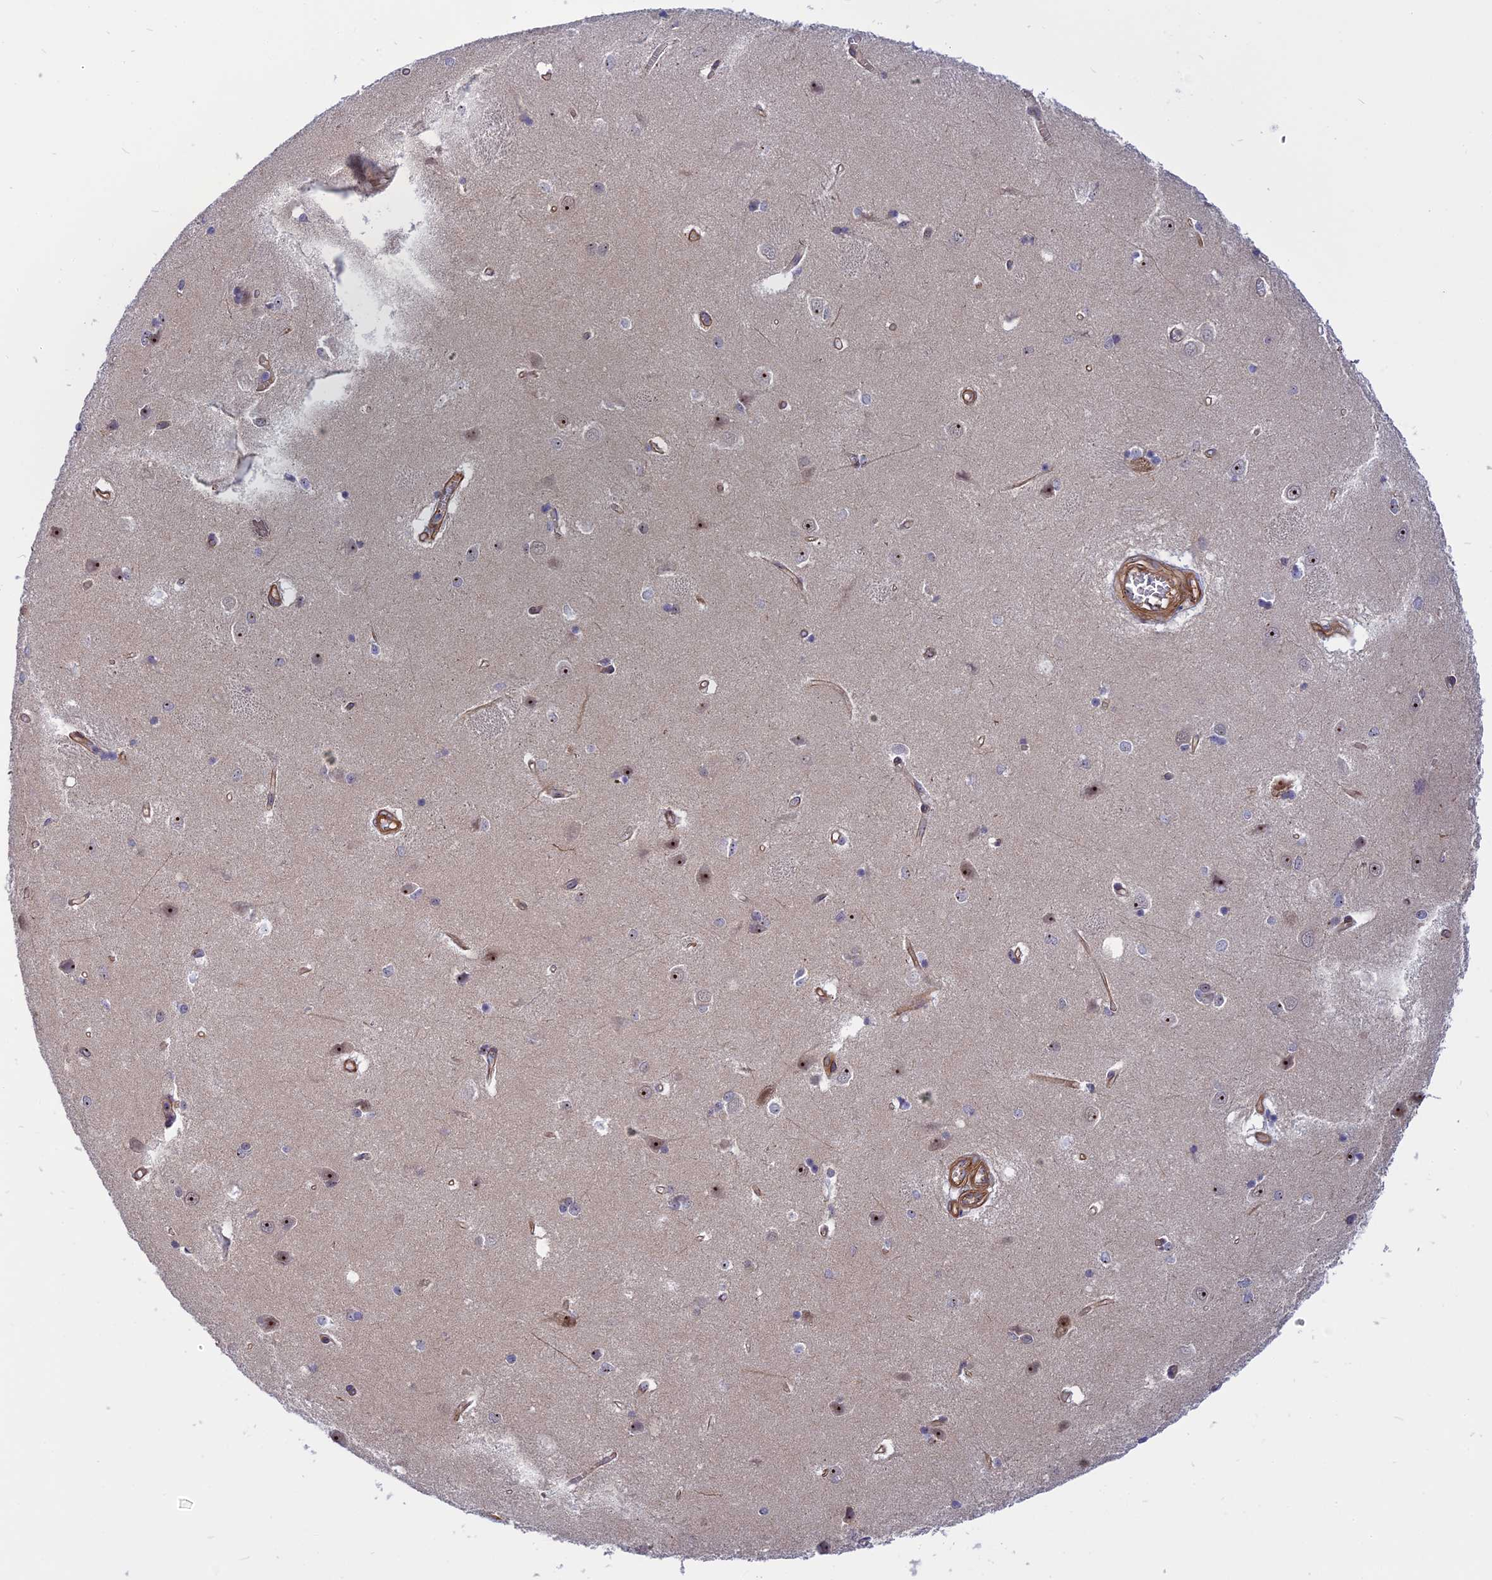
{"staining": {"intensity": "negative", "quantity": "none", "location": "none"}, "tissue": "caudate", "cell_type": "Glial cells", "image_type": "normal", "snomed": [{"axis": "morphology", "description": "Normal tissue, NOS"}, {"axis": "topography", "description": "Lateral ventricle wall"}], "caption": "DAB immunohistochemical staining of benign caudate exhibits no significant staining in glial cells. The staining is performed using DAB (3,3'-diaminobenzidine) brown chromogen with nuclei counter-stained in using hematoxylin.", "gene": "DBNDD1", "patient": {"sex": "male", "age": 37}}